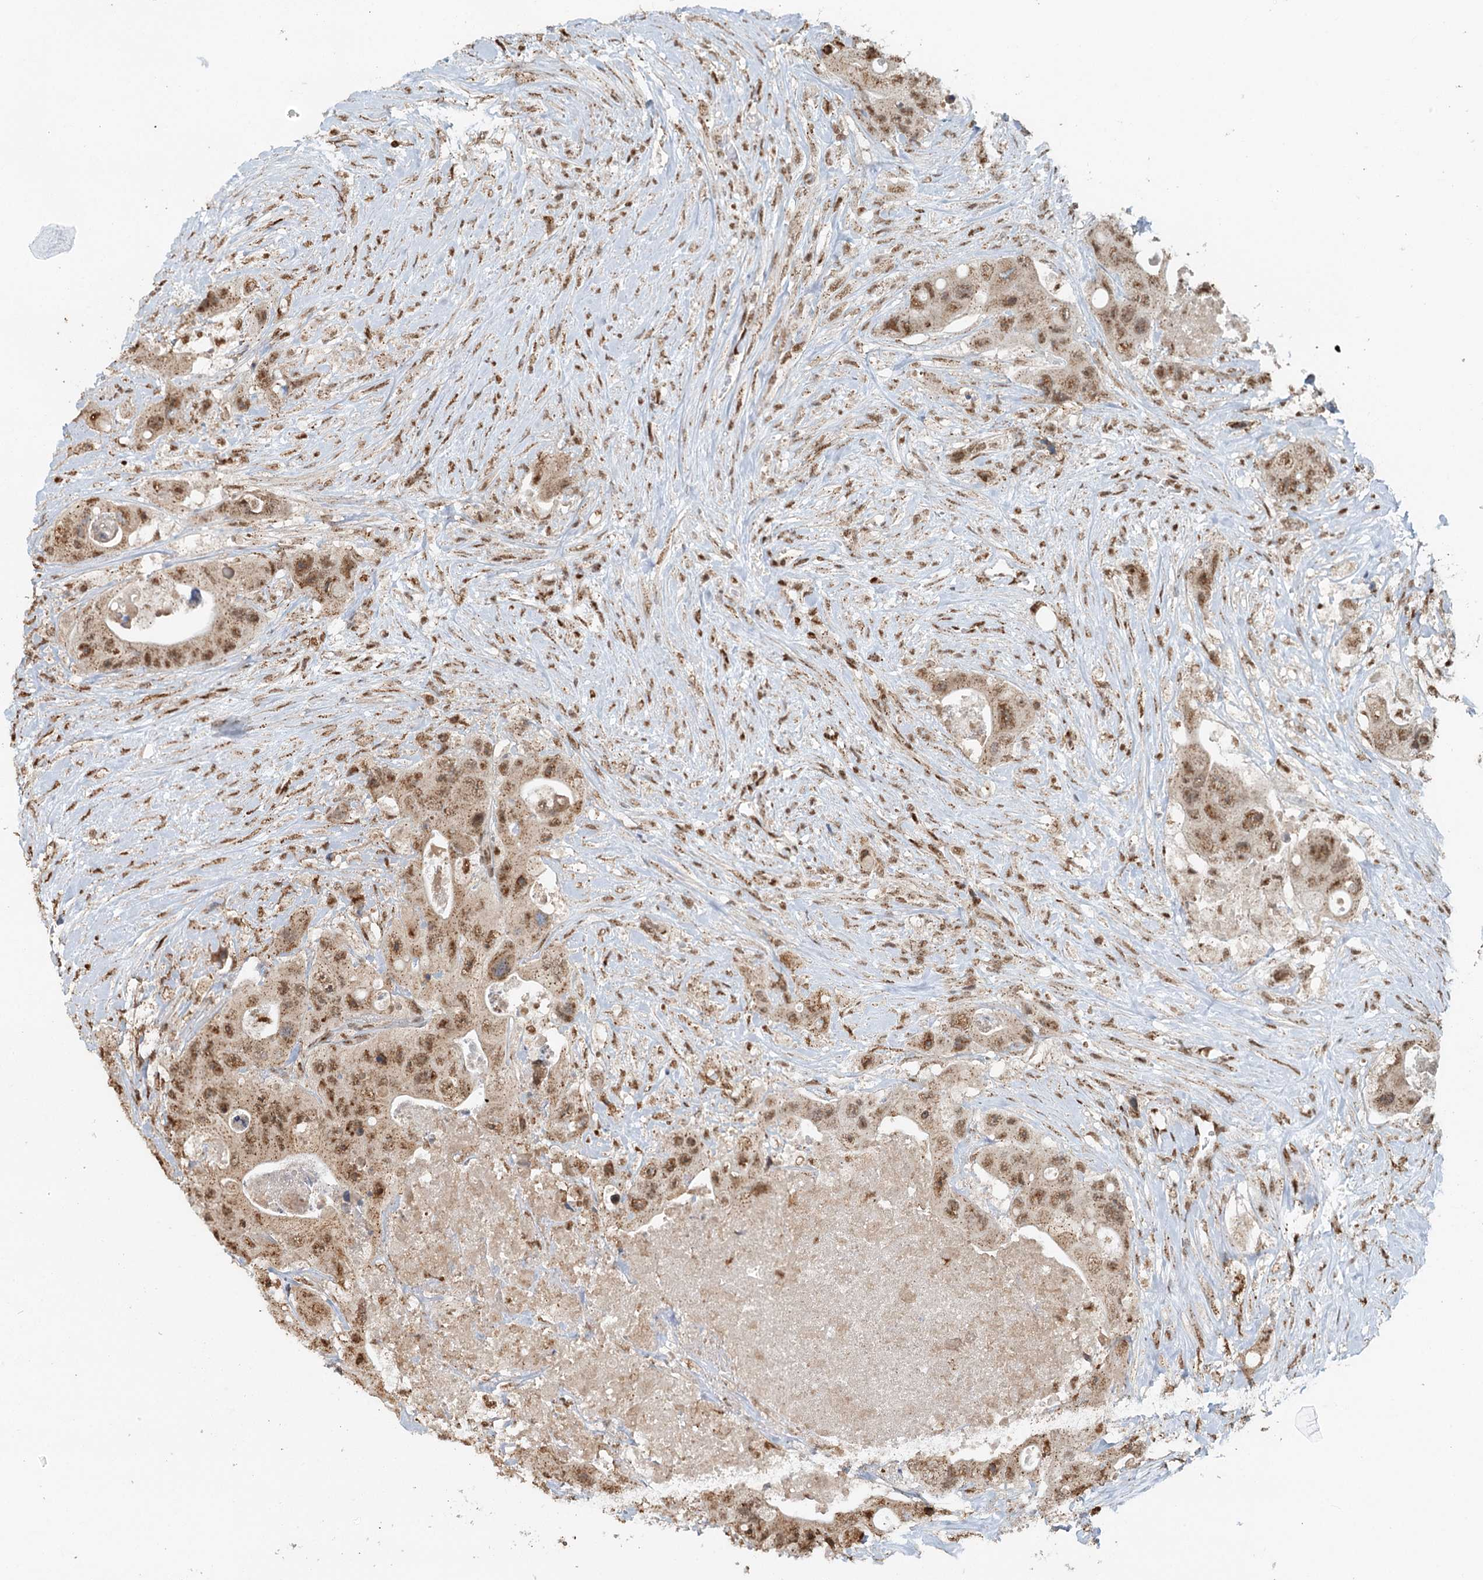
{"staining": {"intensity": "moderate", "quantity": ">75%", "location": "nuclear"}, "tissue": "colorectal cancer", "cell_type": "Tumor cells", "image_type": "cancer", "snomed": [{"axis": "morphology", "description": "Adenocarcinoma, NOS"}, {"axis": "topography", "description": "Colon"}], "caption": "Colorectal cancer (adenocarcinoma) stained with DAB IHC demonstrates medium levels of moderate nuclear staining in about >75% of tumor cells. The staining was performed using DAB (3,3'-diaminobenzidine), with brown indicating positive protein expression. Nuclei are stained blue with hematoxylin.", "gene": "GPALPP1", "patient": {"sex": "female", "age": 46}}